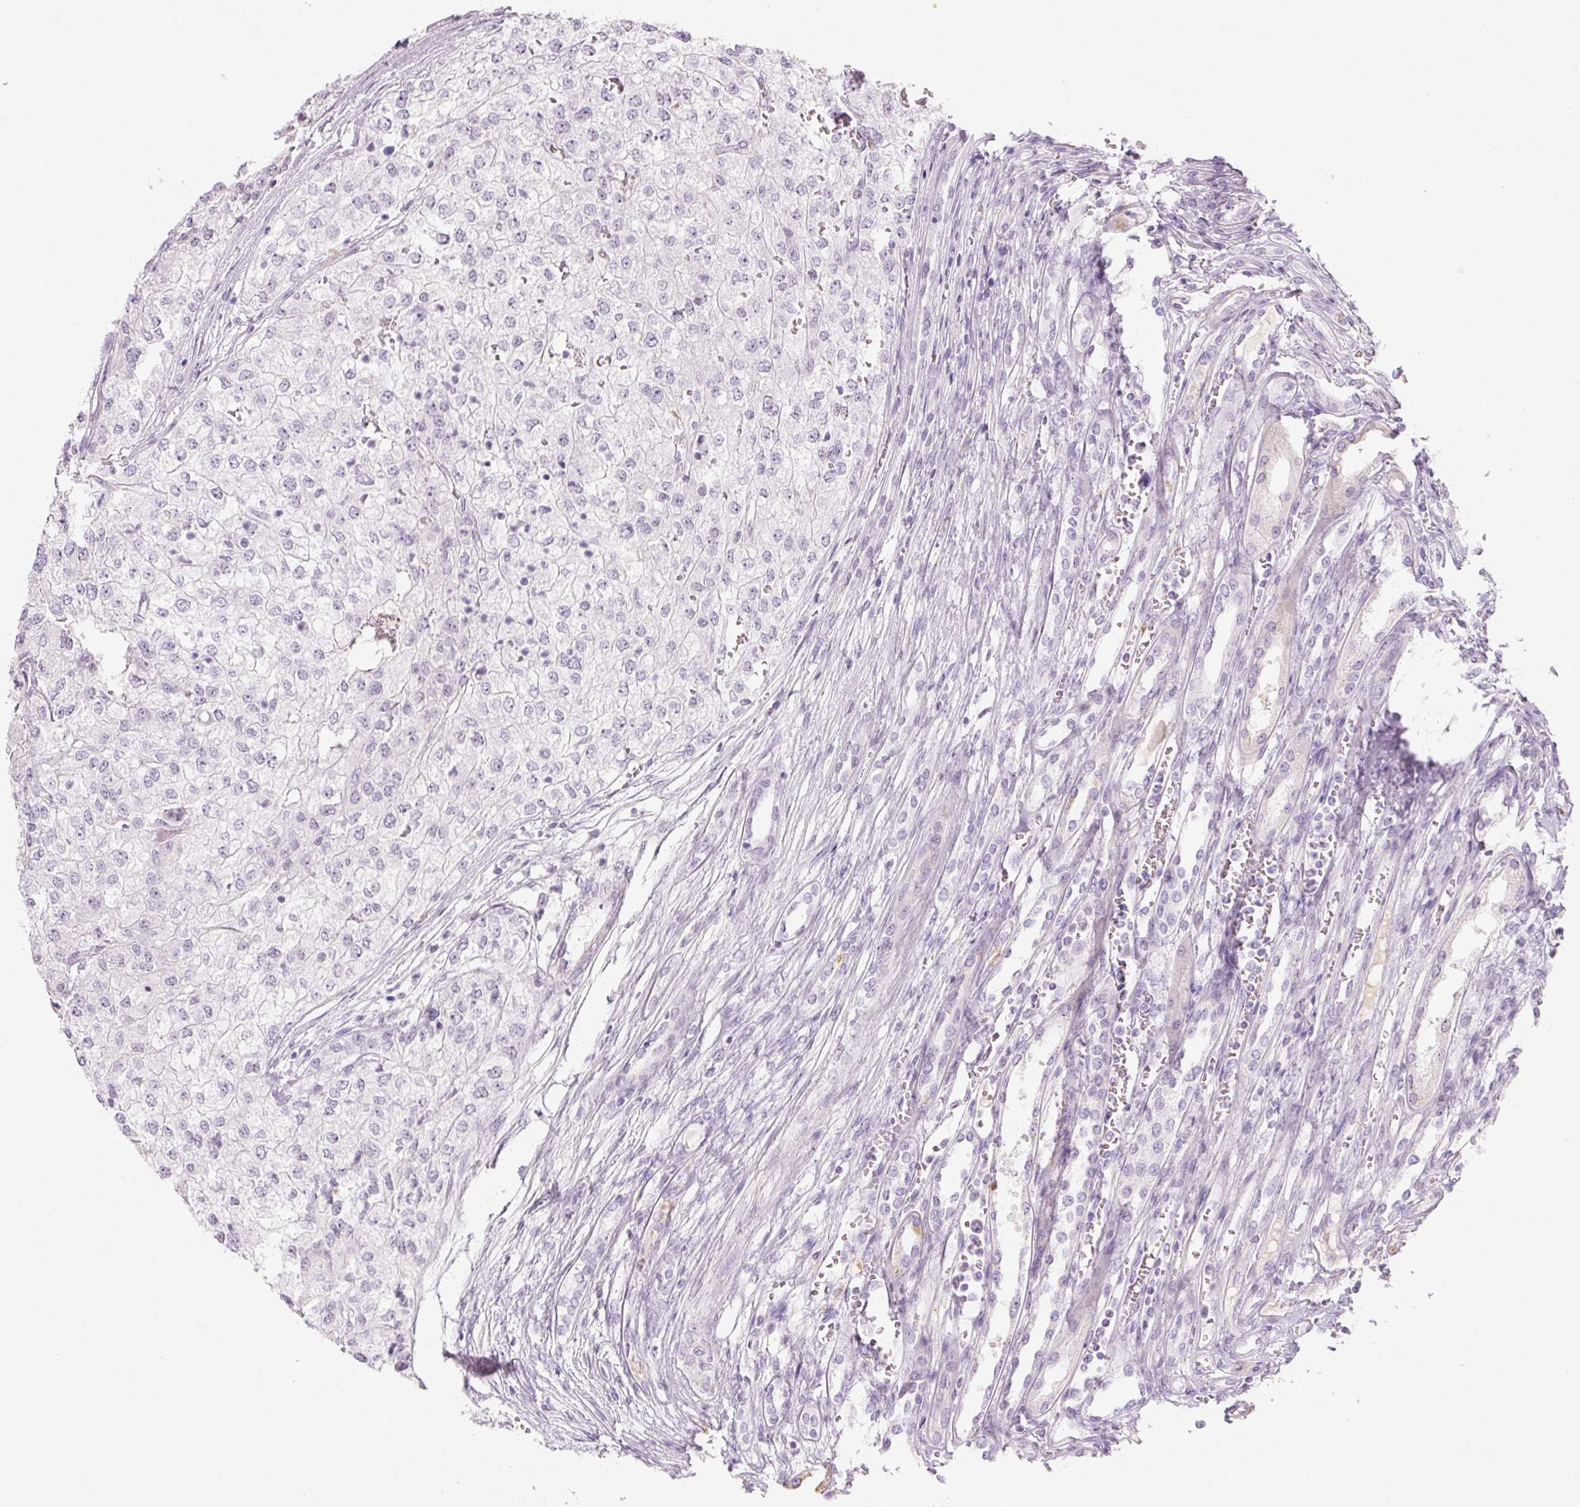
{"staining": {"intensity": "negative", "quantity": "none", "location": "none"}, "tissue": "renal cancer", "cell_type": "Tumor cells", "image_type": "cancer", "snomed": [{"axis": "morphology", "description": "Adenocarcinoma, NOS"}, {"axis": "topography", "description": "Kidney"}], "caption": "Immunohistochemical staining of human renal cancer exhibits no significant staining in tumor cells.", "gene": "NFE2L3", "patient": {"sex": "female", "age": 54}}